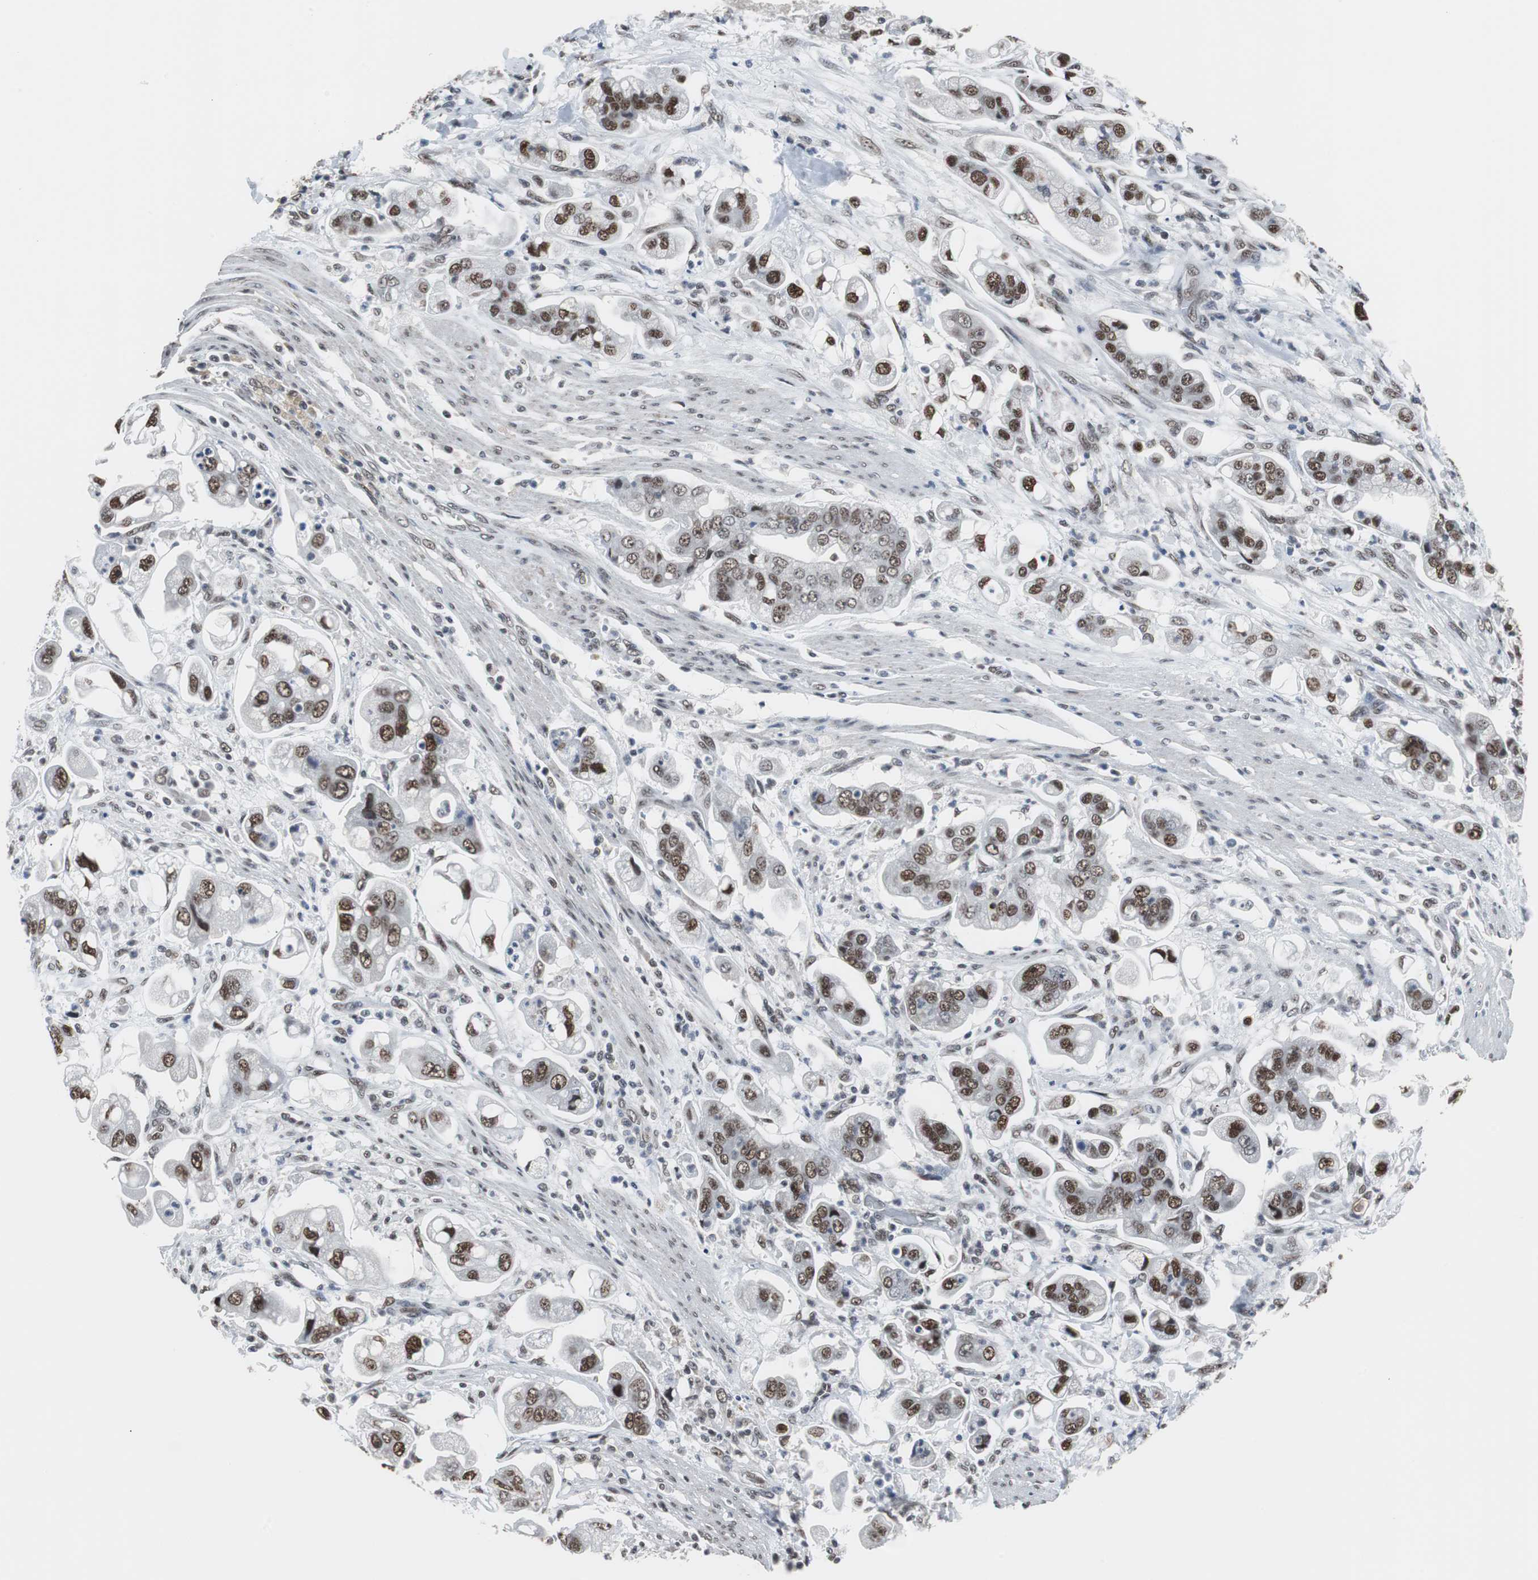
{"staining": {"intensity": "strong", "quantity": ">75%", "location": "nuclear"}, "tissue": "stomach cancer", "cell_type": "Tumor cells", "image_type": "cancer", "snomed": [{"axis": "morphology", "description": "Adenocarcinoma, NOS"}, {"axis": "topography", "description": "Stomach"}], "caption": "A photomicrograph of stomach cancer (adenocarcinoma) stained for a protein exhibits strong nuclear brown staining in tumor cells.", "gene": "TAF7", "patient": {"sex": "male", "age": 62}}